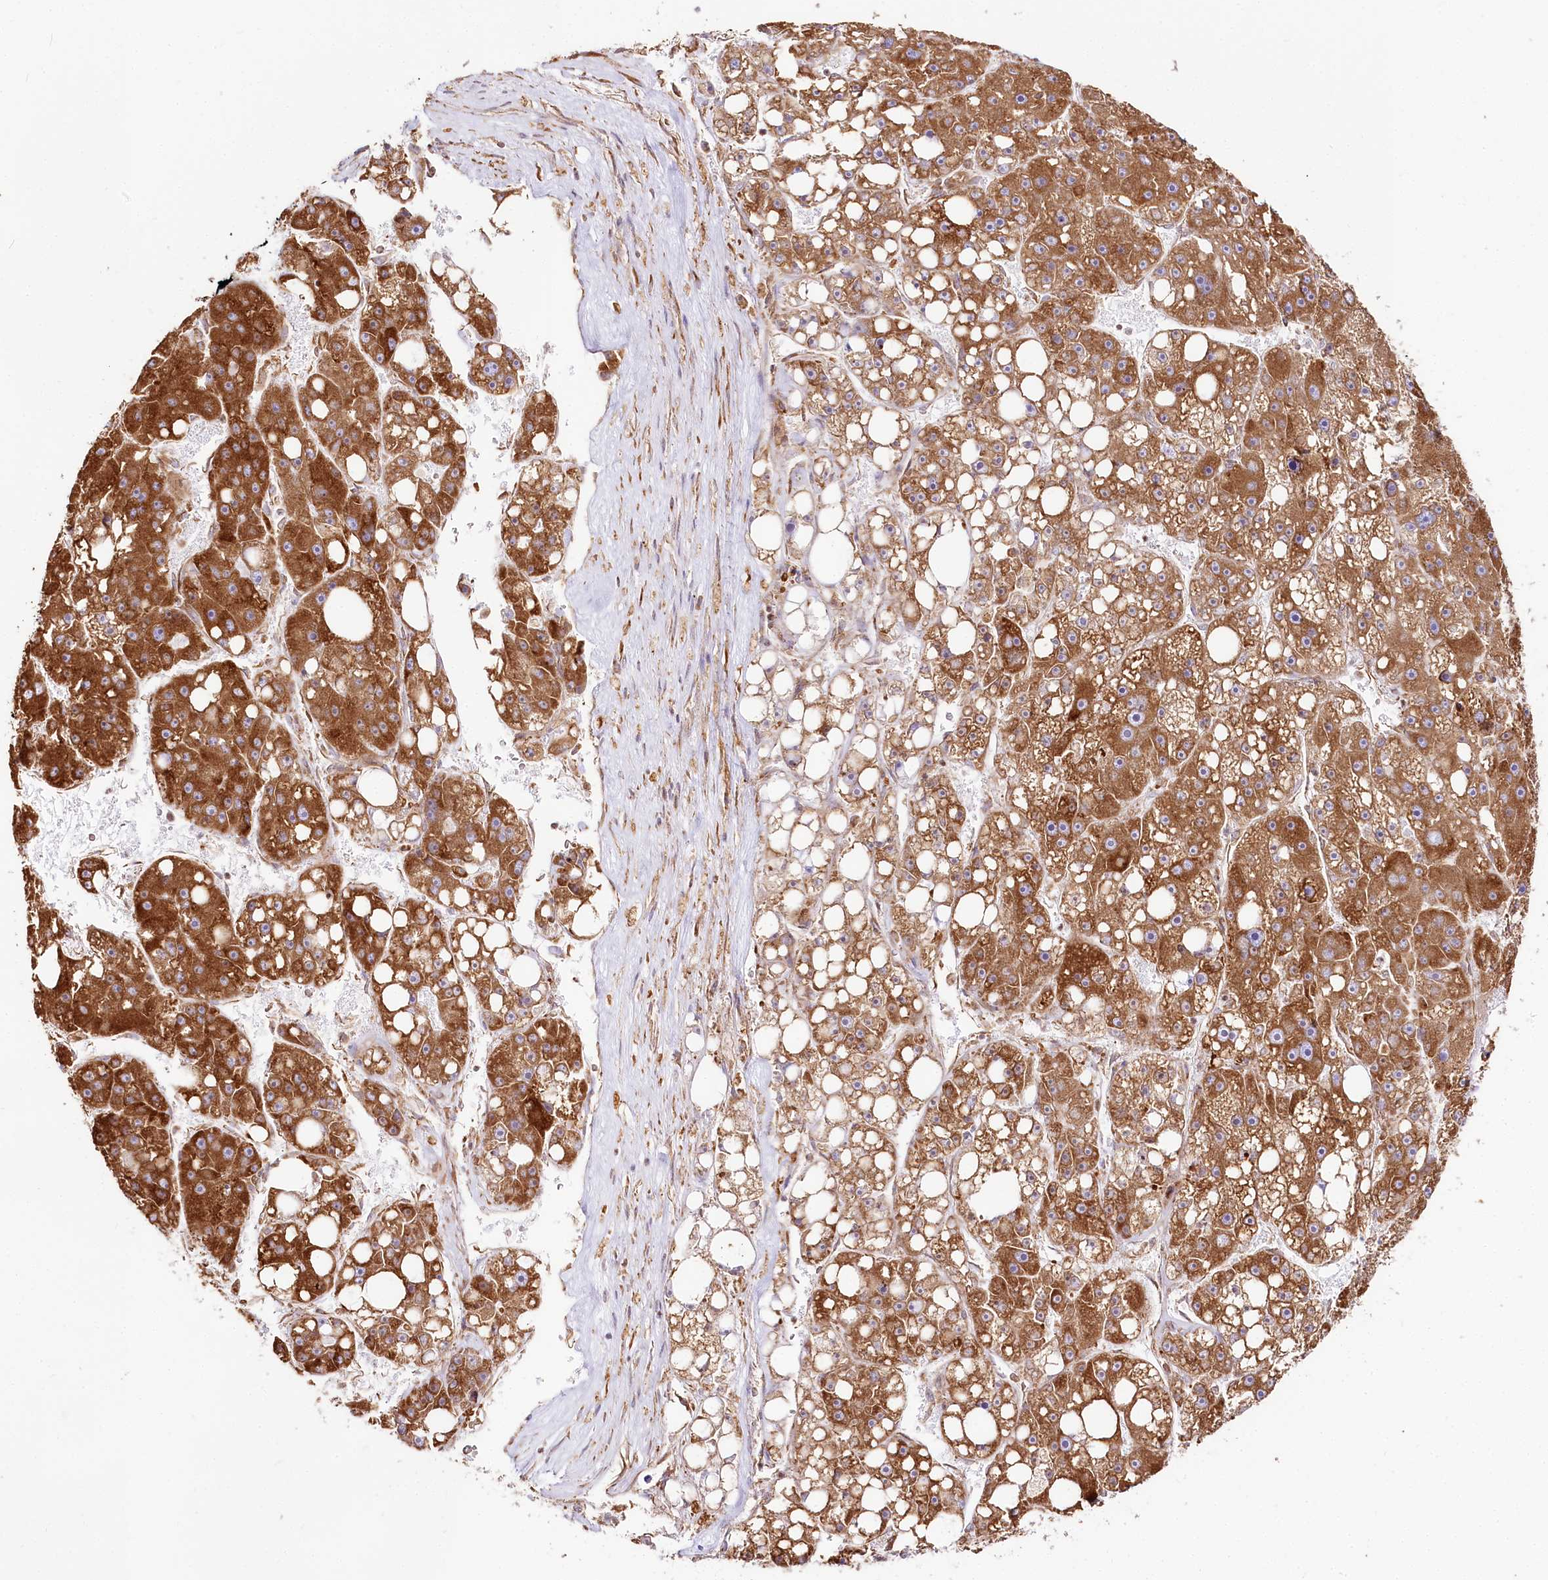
{"staining": {"intensity": "strong", "quantity": ">75%", "location": "cytoplasmic/membranous"}, "tissue": "liver cancer", "cell_type": "Tumor cells", "image_type": "cancer", "snomed": [{"axis": "morphology", "description": "Carcinoma, Hepatocellular, NOS"}, {"axis": "topography", "description": "Liver"}], "caption": "The photomicrograph displays immunohistochemical staining of liver cancer (hepatocellular carcinoma). There is strong cytoplasmic/membranous positivity is seen in approximately >75% of tumor cells.", "gene": "CNPY2", "patient": {"sex": "female", "age": 61}}